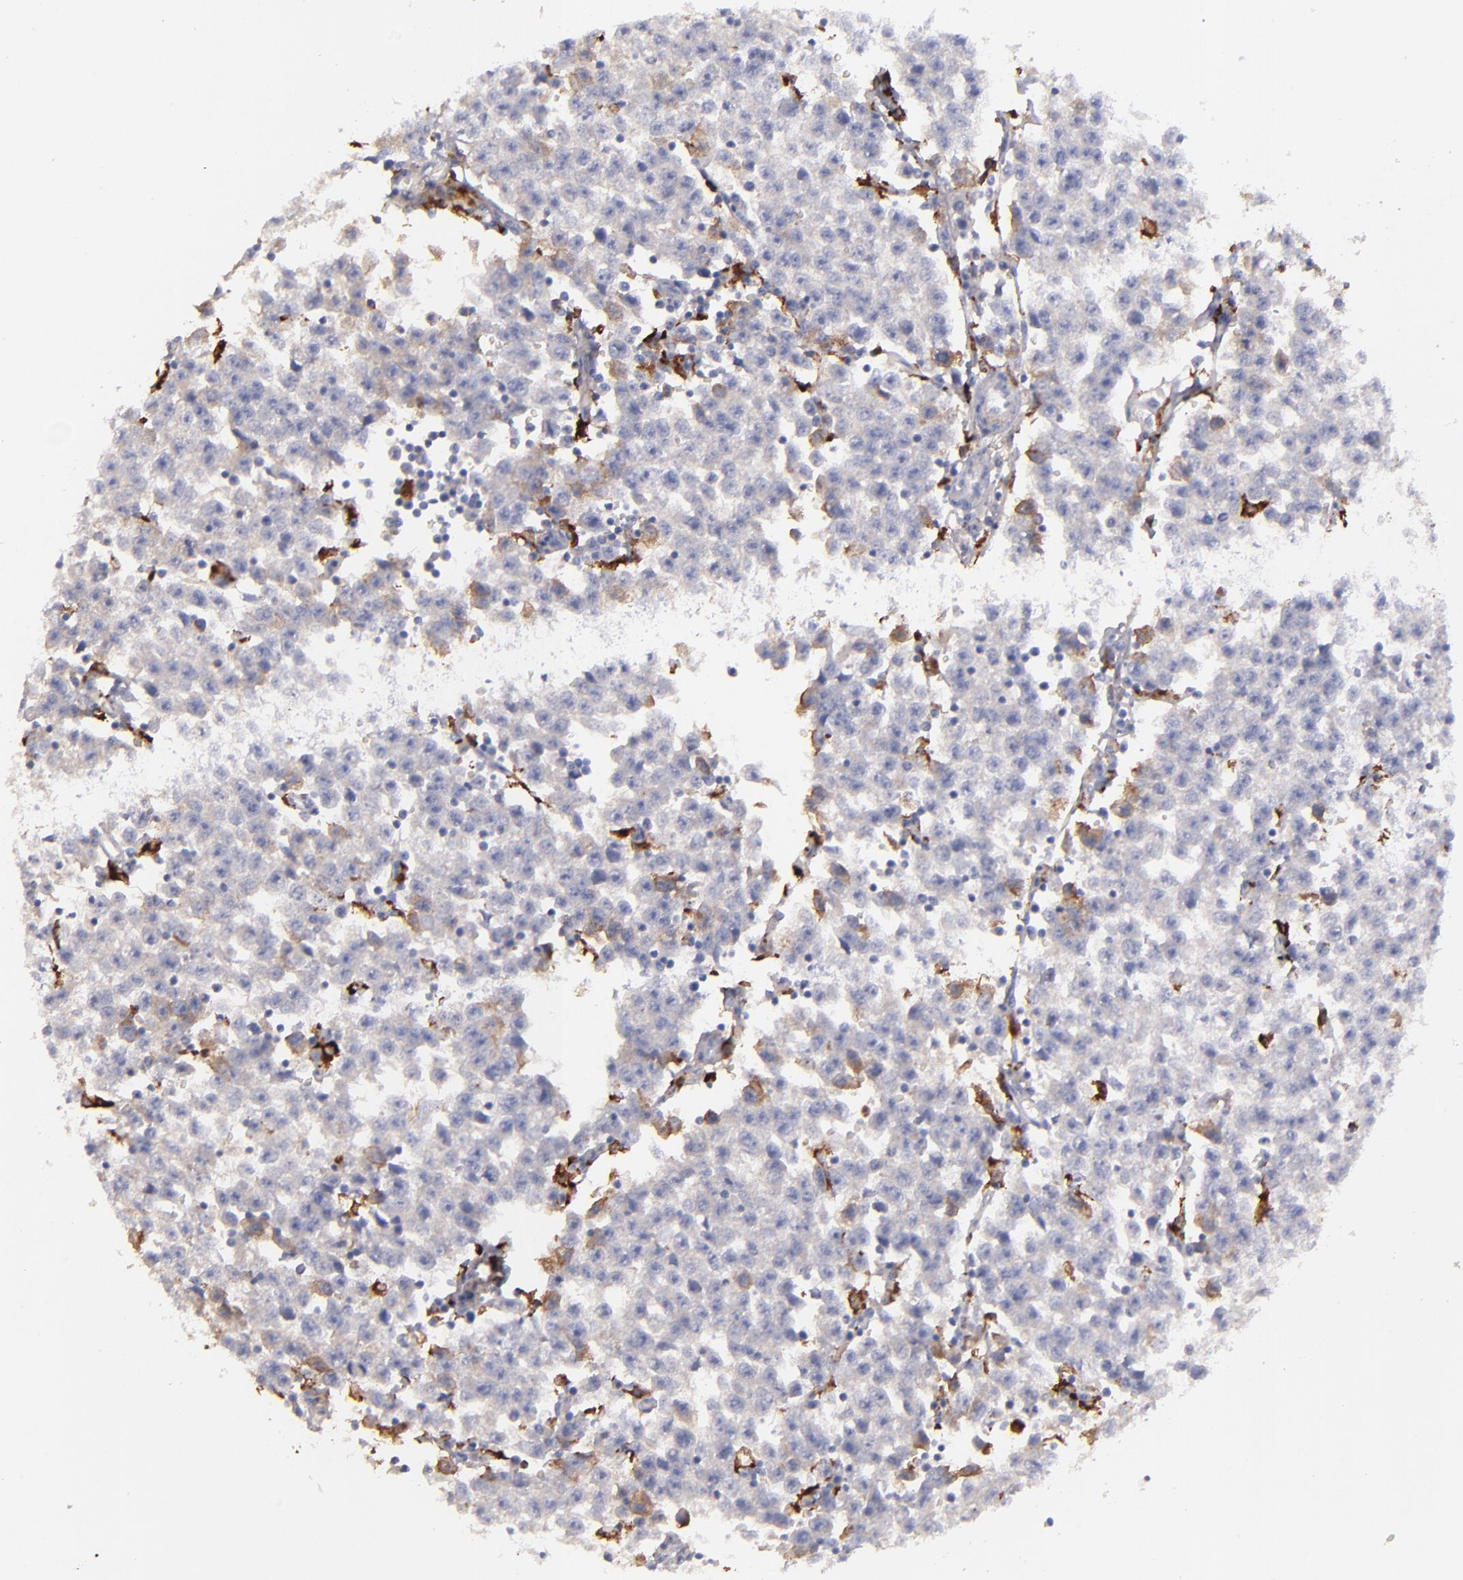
{"staining": {"intensity": "weak", "quantity": "<25%", "location": "cytoplasmic/membranous"}, "tissue": "testis cancer", "cell_type": "Tumor cells", "image_type": "cancer", "snomed": [{"axis": "morphology", "description": "Seminoma, NOS"}, {"axis": "topography", "description": "Testis"}], "caption": "Testis seminoma stained for a protein using immunohistochemistry reveals no staining tumor cells.", "gene": "C1QA", "patient": {"sex": "male", "age": 35}}